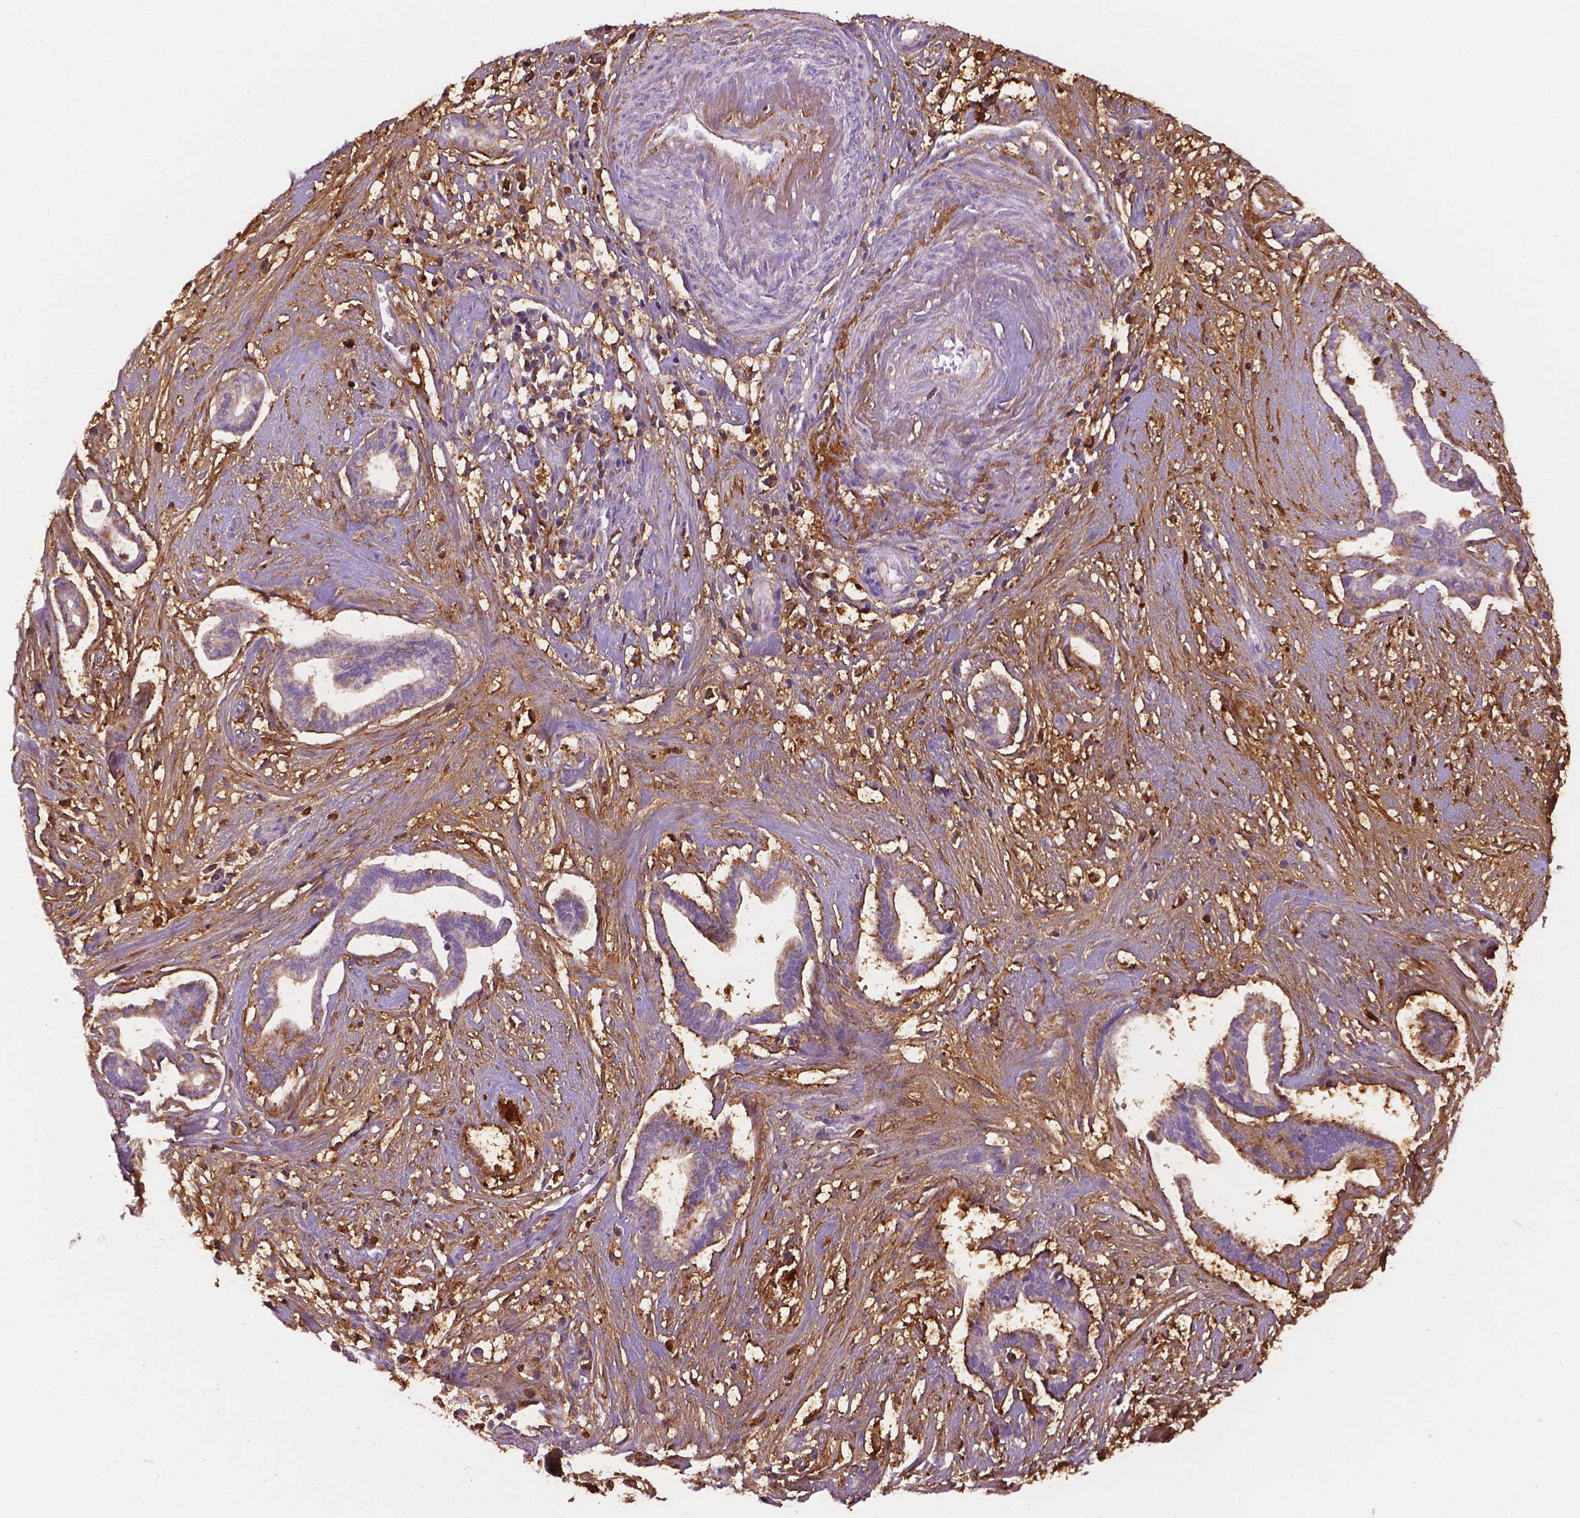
{"staining": {"intensity": "weak", "quantity": "<25%", "location": "cytoplasmic/membranous"}, "tissue": "cervical cancer", "cell_type": "Tumor cells", "image_type": "cancer", "snomed": [{"axis": "morphology", "description": "Adenocarcinoma, NOS"}, {"axis": "topography", "description": "Cervix"}], "caption": "Tumor cells are negative for protein expression in human cervical adenocarcinoma. The staining is performed using DAB brown chromogen with nuclei counter-stained in using hematoxylin.", "gene": "FBLN1", "patient": {"sex": "female", "age": 62}}